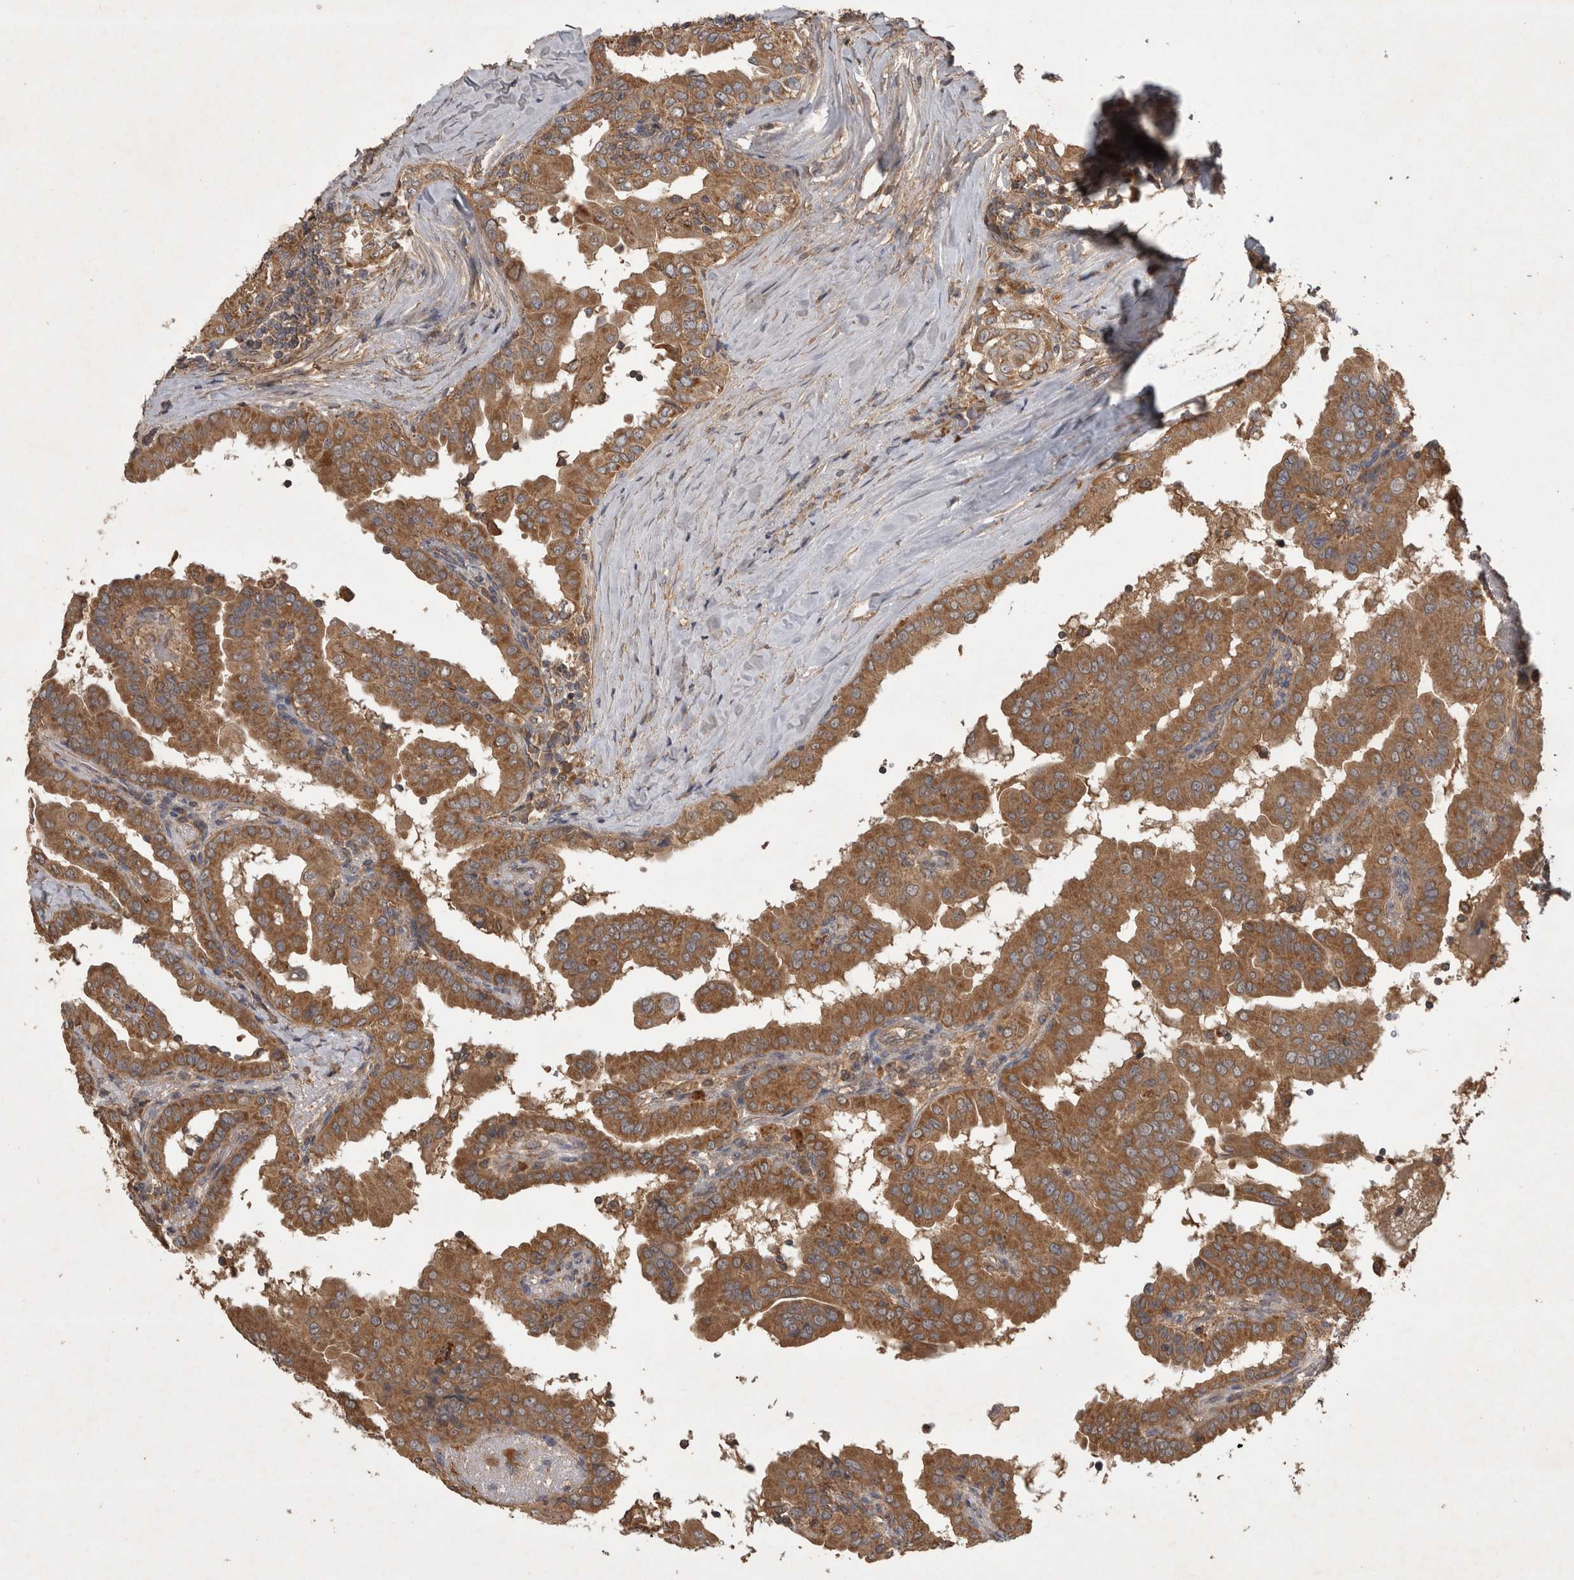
{"staining": {"intensity": "moderate", "quantity": ">75%", "location": "cytoplasmic/membranous"}, "tissue": "thyroid cancer", "cell_type": "Tumor cells", "image_type": "cancer", "snomed": [{"axis": "morphology", "description": "Papillary adenocarcinoma, NOS"}, {"axis": "topography", "description": "Thyroid gland"}], "caption": "IHC histopathology image of neoplastic tissue: papillary adenocarcinoma (thyroid) stained using immunohistochemistry demonstrates medium levels of moderate protein expression localized specifically in the cytoplasmic/membranous of tumor cells, appearing as a cytoplasmic/membranous brown color.", "gene": "TRMT61B", "patient": {"sex": "male", "age": 33}}